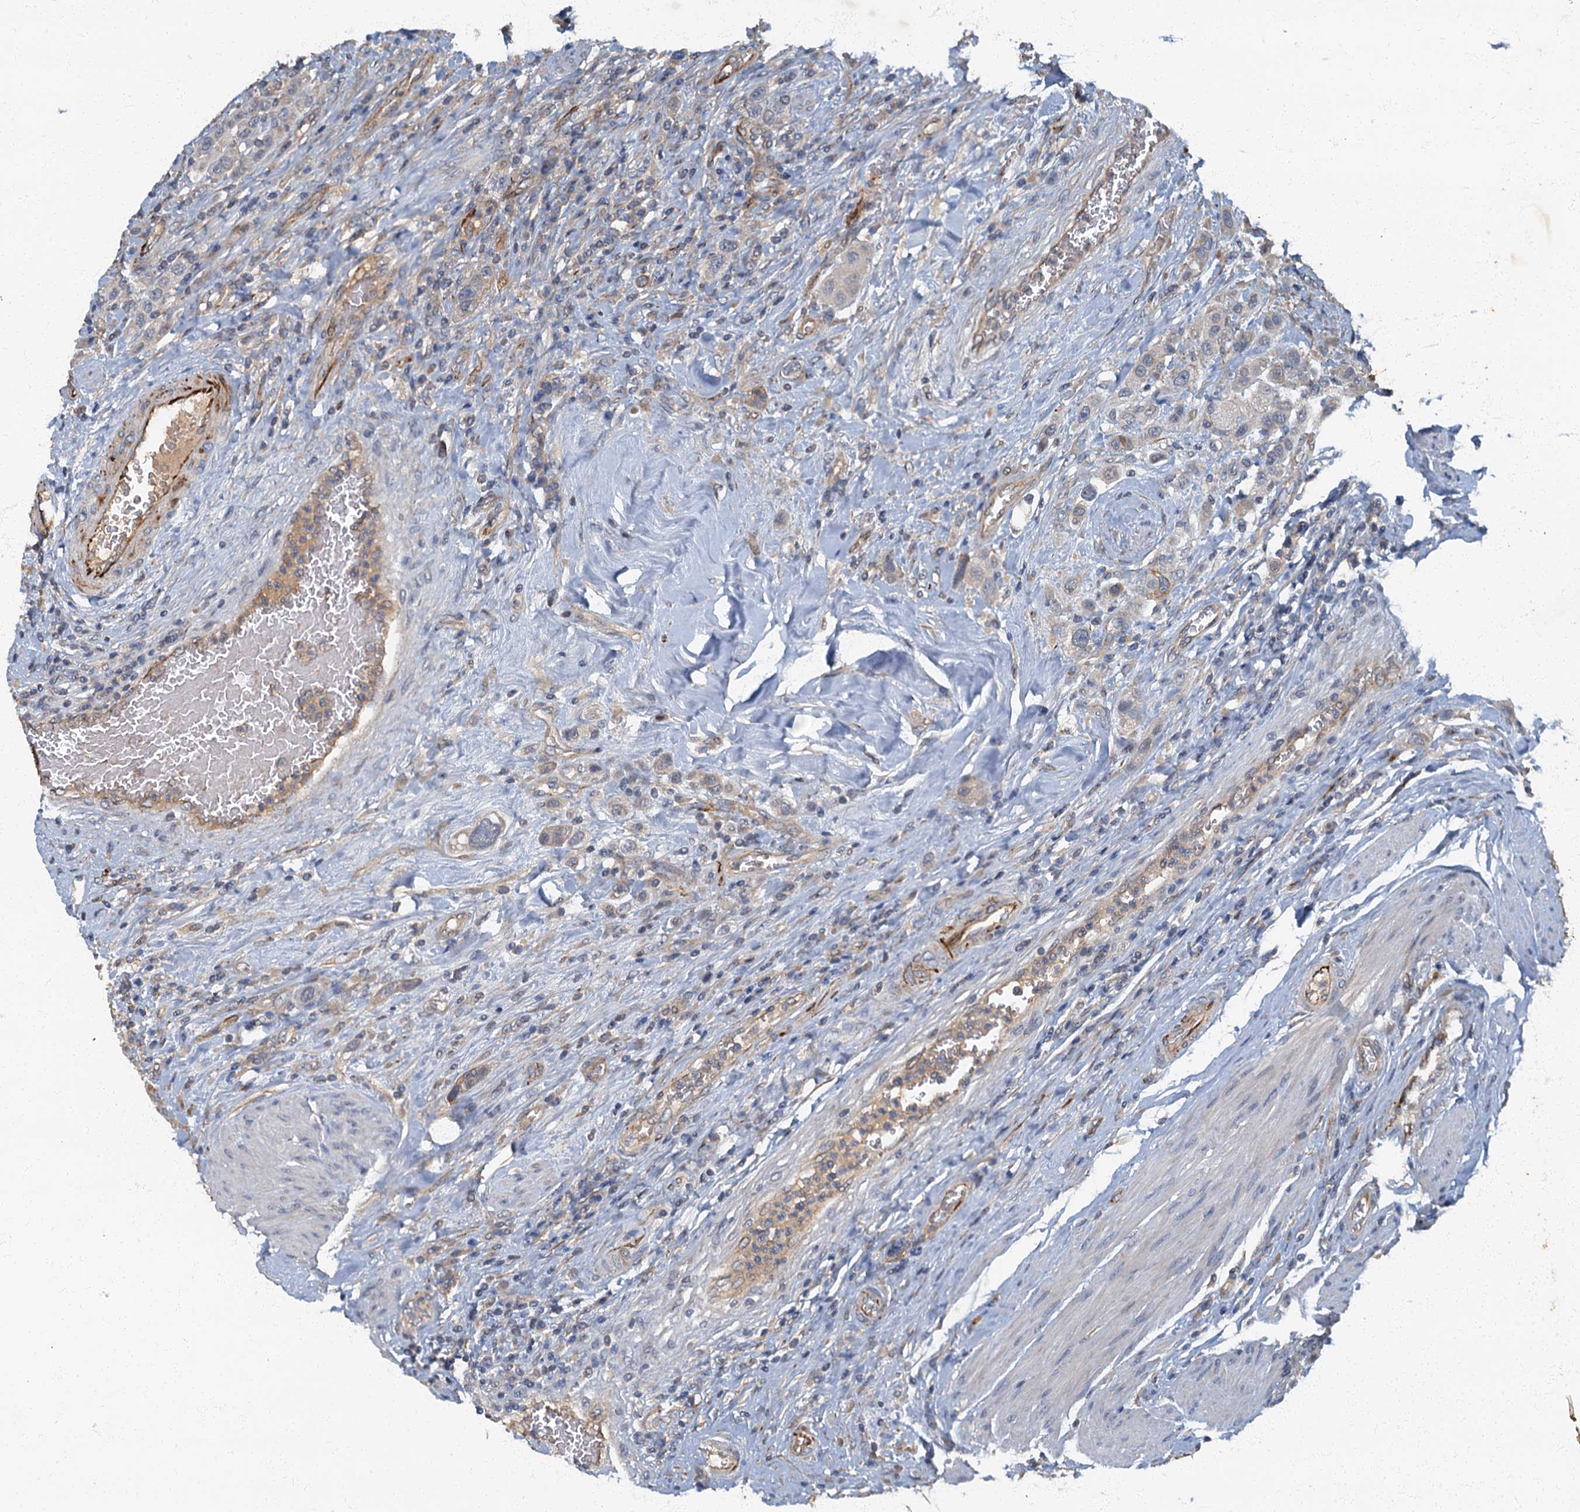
{"staining": {"intensity": "negative", "quantity": "none", "location": "none"}, "tissue": "urothelial cancer", "cell_type": "Tumor cells", "image_type": "cancer", "snomed": [{"axis": "morphology", "description": "Urothelial carcinoma, High grade"}, {"axis": "topography", "description": "Urinary bladder"}], "caption": "Histopathology image shows no significant protein positivity in tumor cells of urothelial carcinoma (high-grade).", "gene": "ARL11", "patient": {"sex": "male", "age": 50}}